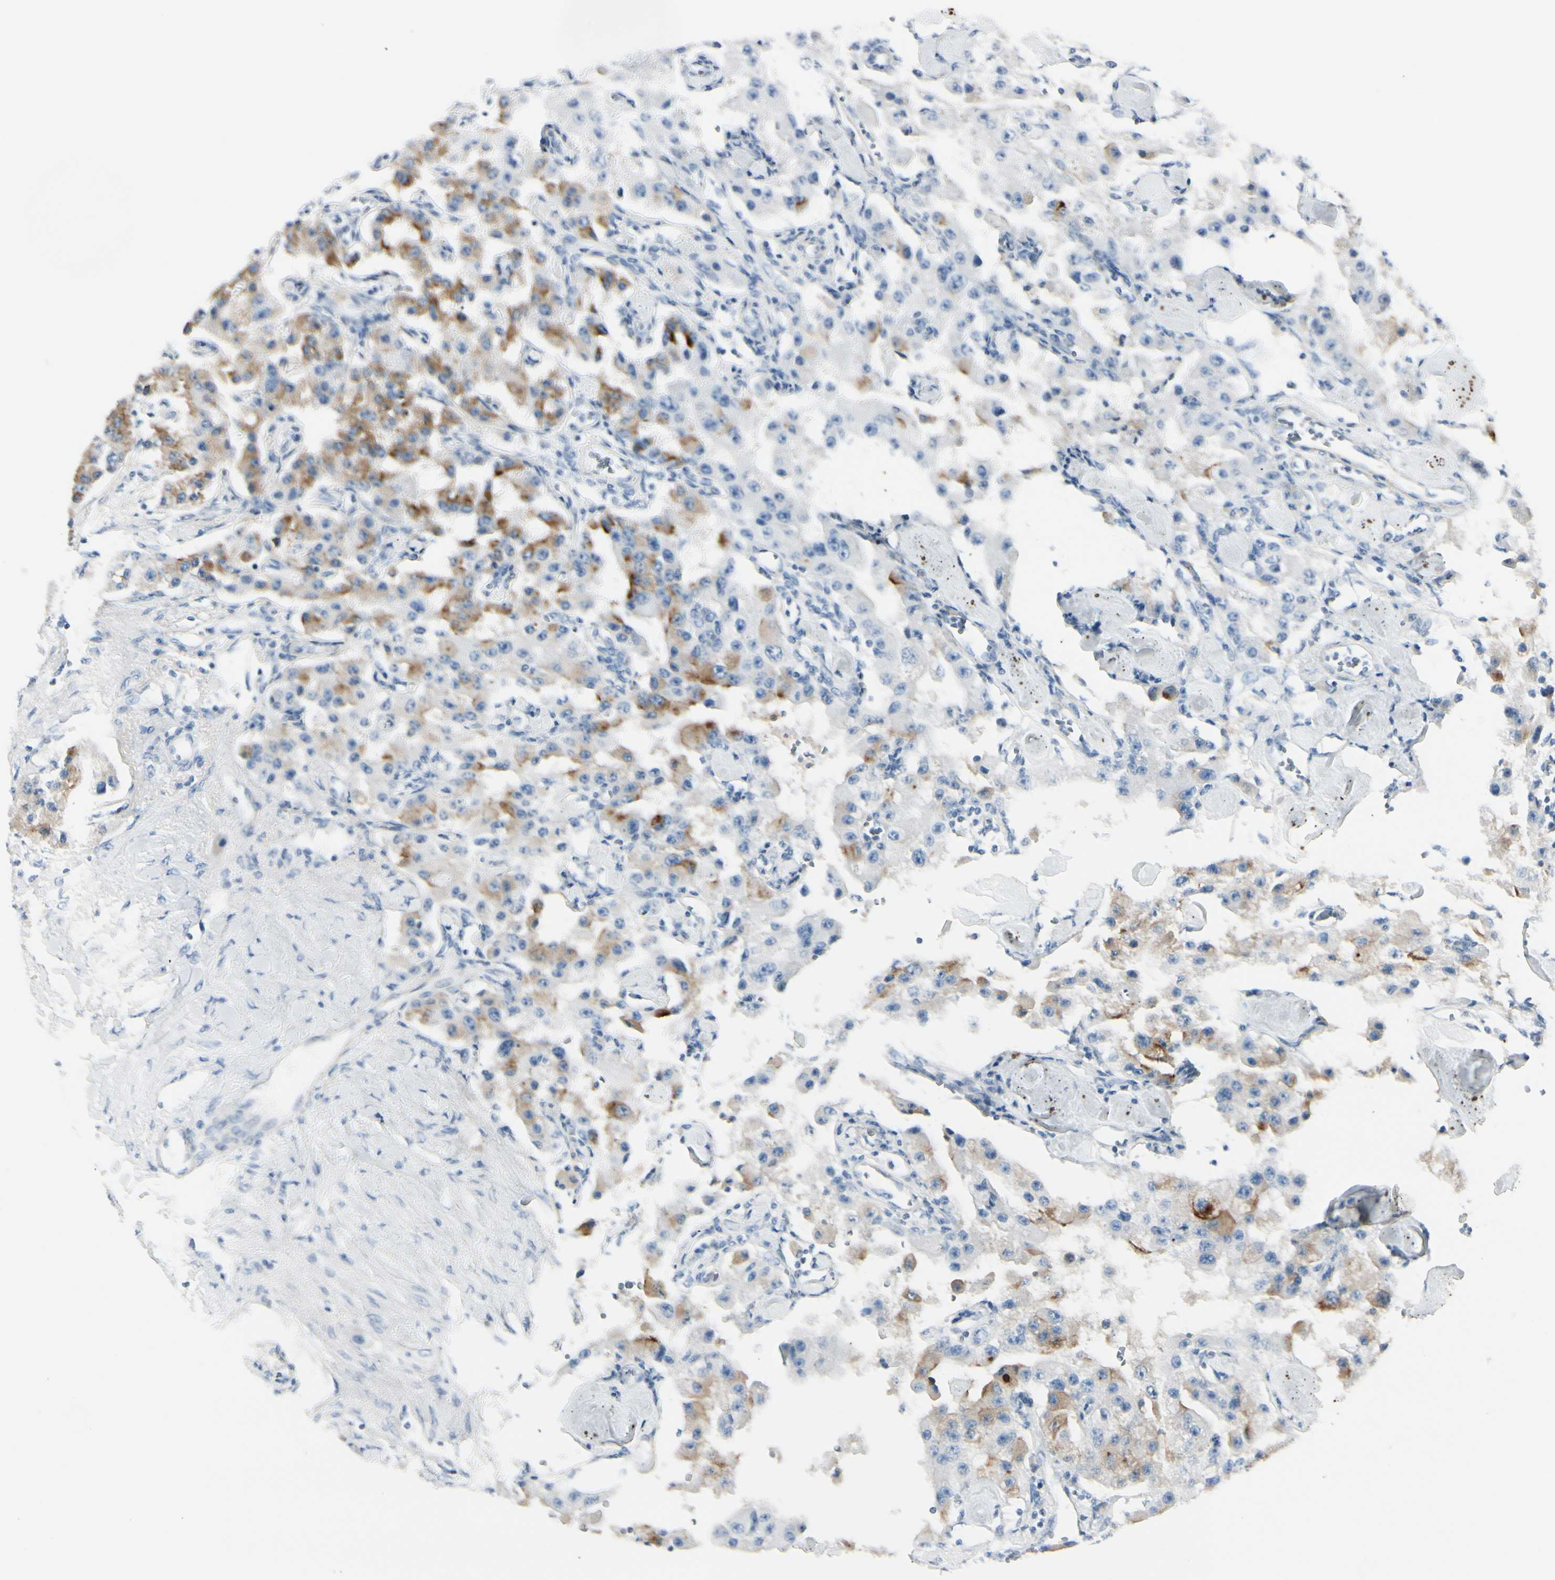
{"staining": {"intensity": "moderate", "quantity": "25%-75%", "location": "cytoplasmic/membranous"}, "tissue": "carcinoid", "cell_type": "Tumor cells", "image_type": "cancer", "snomed": [{"axis": "morphology", "description": "Carcinoid, malignant, NOS"}, {"axis": "topography", "description": "Pancreas"}], "caption": "IHC (DAB (3,3'-diaminobenzidine)) staining of human carcinoid demonstrates moderate cytoplasmic/membranous protein expression in approximately 25%-75% of tumor cells.", "gene": "CDHR5", "patient": {"sex": "male", "age": 41}}